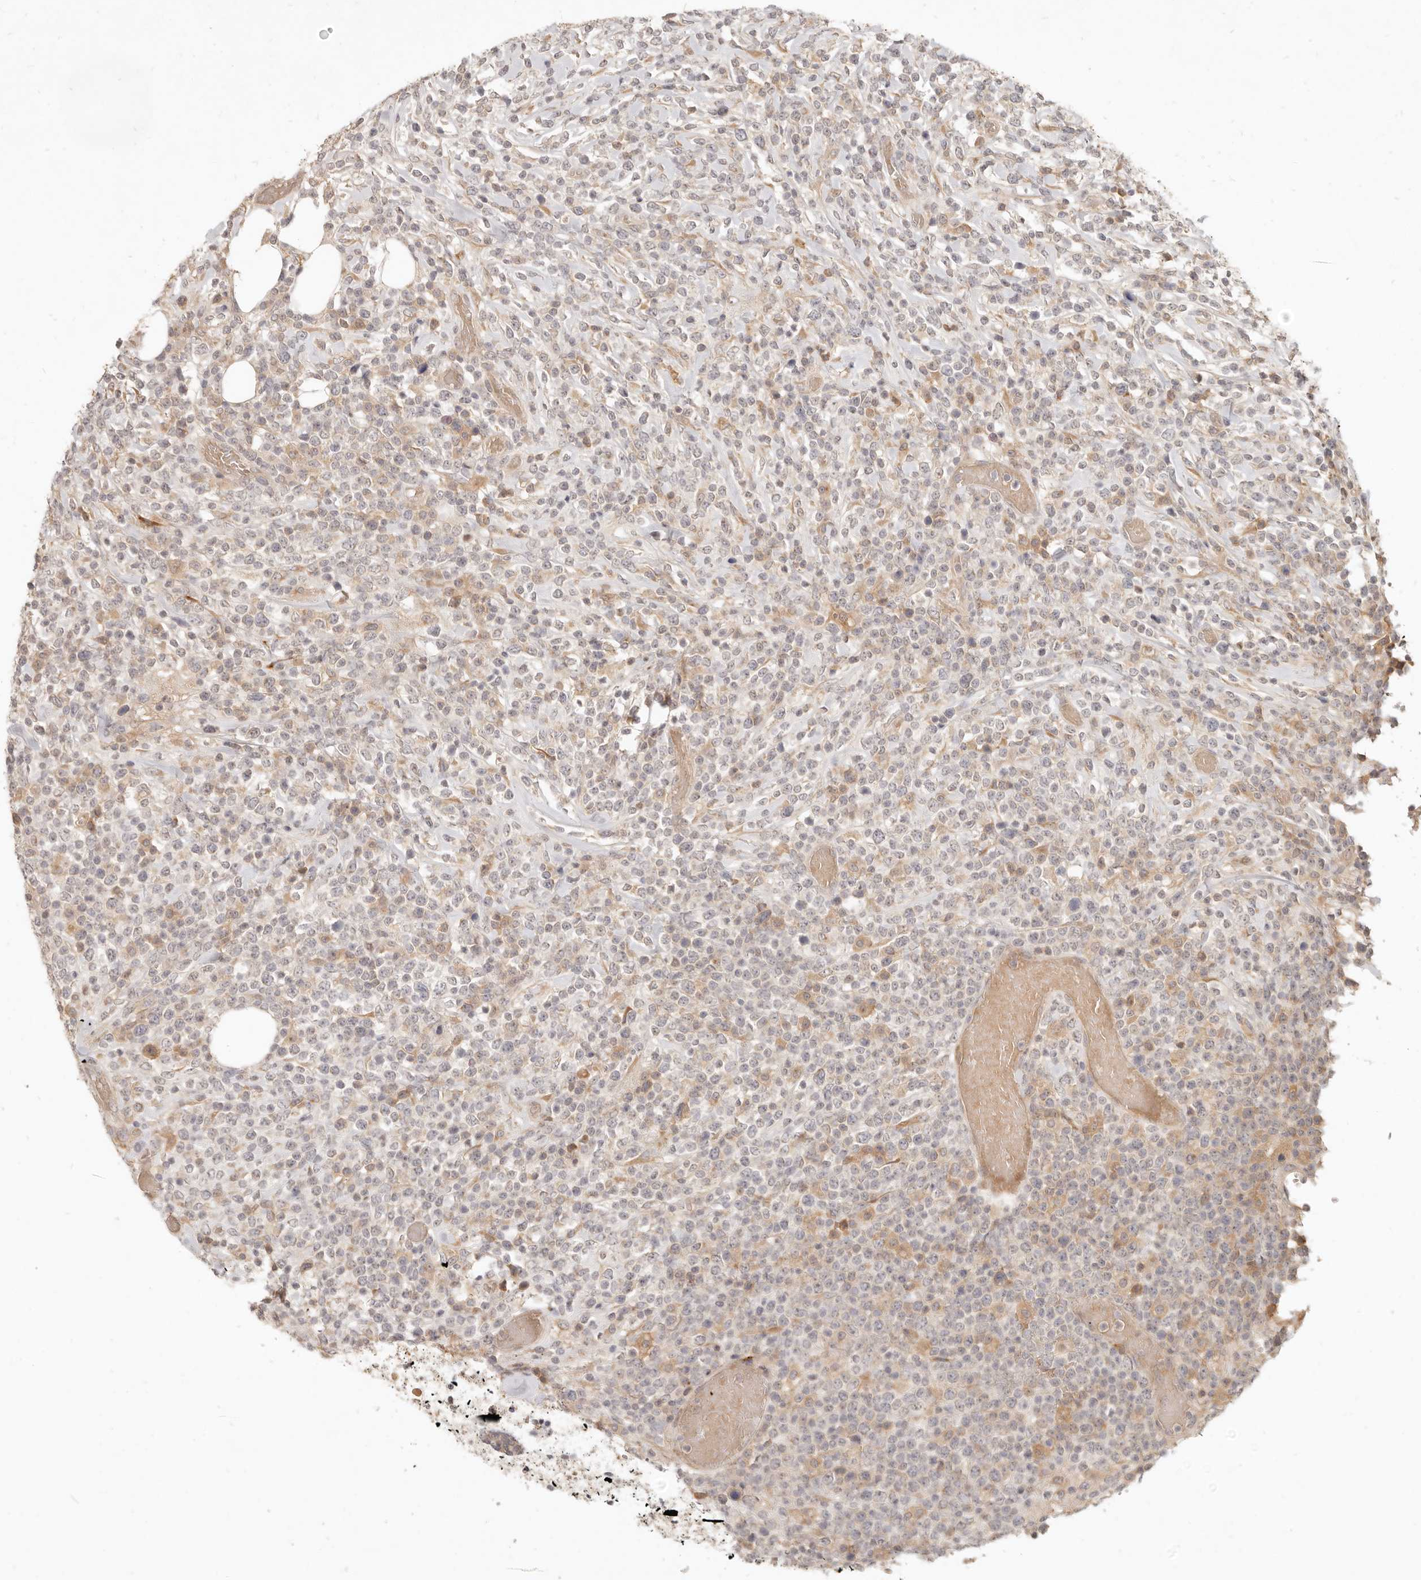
{"staining": {"intensity": "negative", "quantity": "none", "location": "none"}, "tissue": "lymphoma", "cell_type": "Tumor cells", "image_type": "cancer", "snomed": [{"axis": "morphology", "description": "Malignant lymphoma, non-Hodgkin's type, High grade"}, {"axis": "topography", "description": "Colon"}], "caption": "High magnification brightfield microscopy of malignant lymphoma, non-Hodgkin's type (high-grade) stained with DAB (brown) and counterstained with hematoxylin (blue): tumor cells show no significant positivity.", "gene": "UBXN11", "patient": {"sex": "female", "age": 53}}